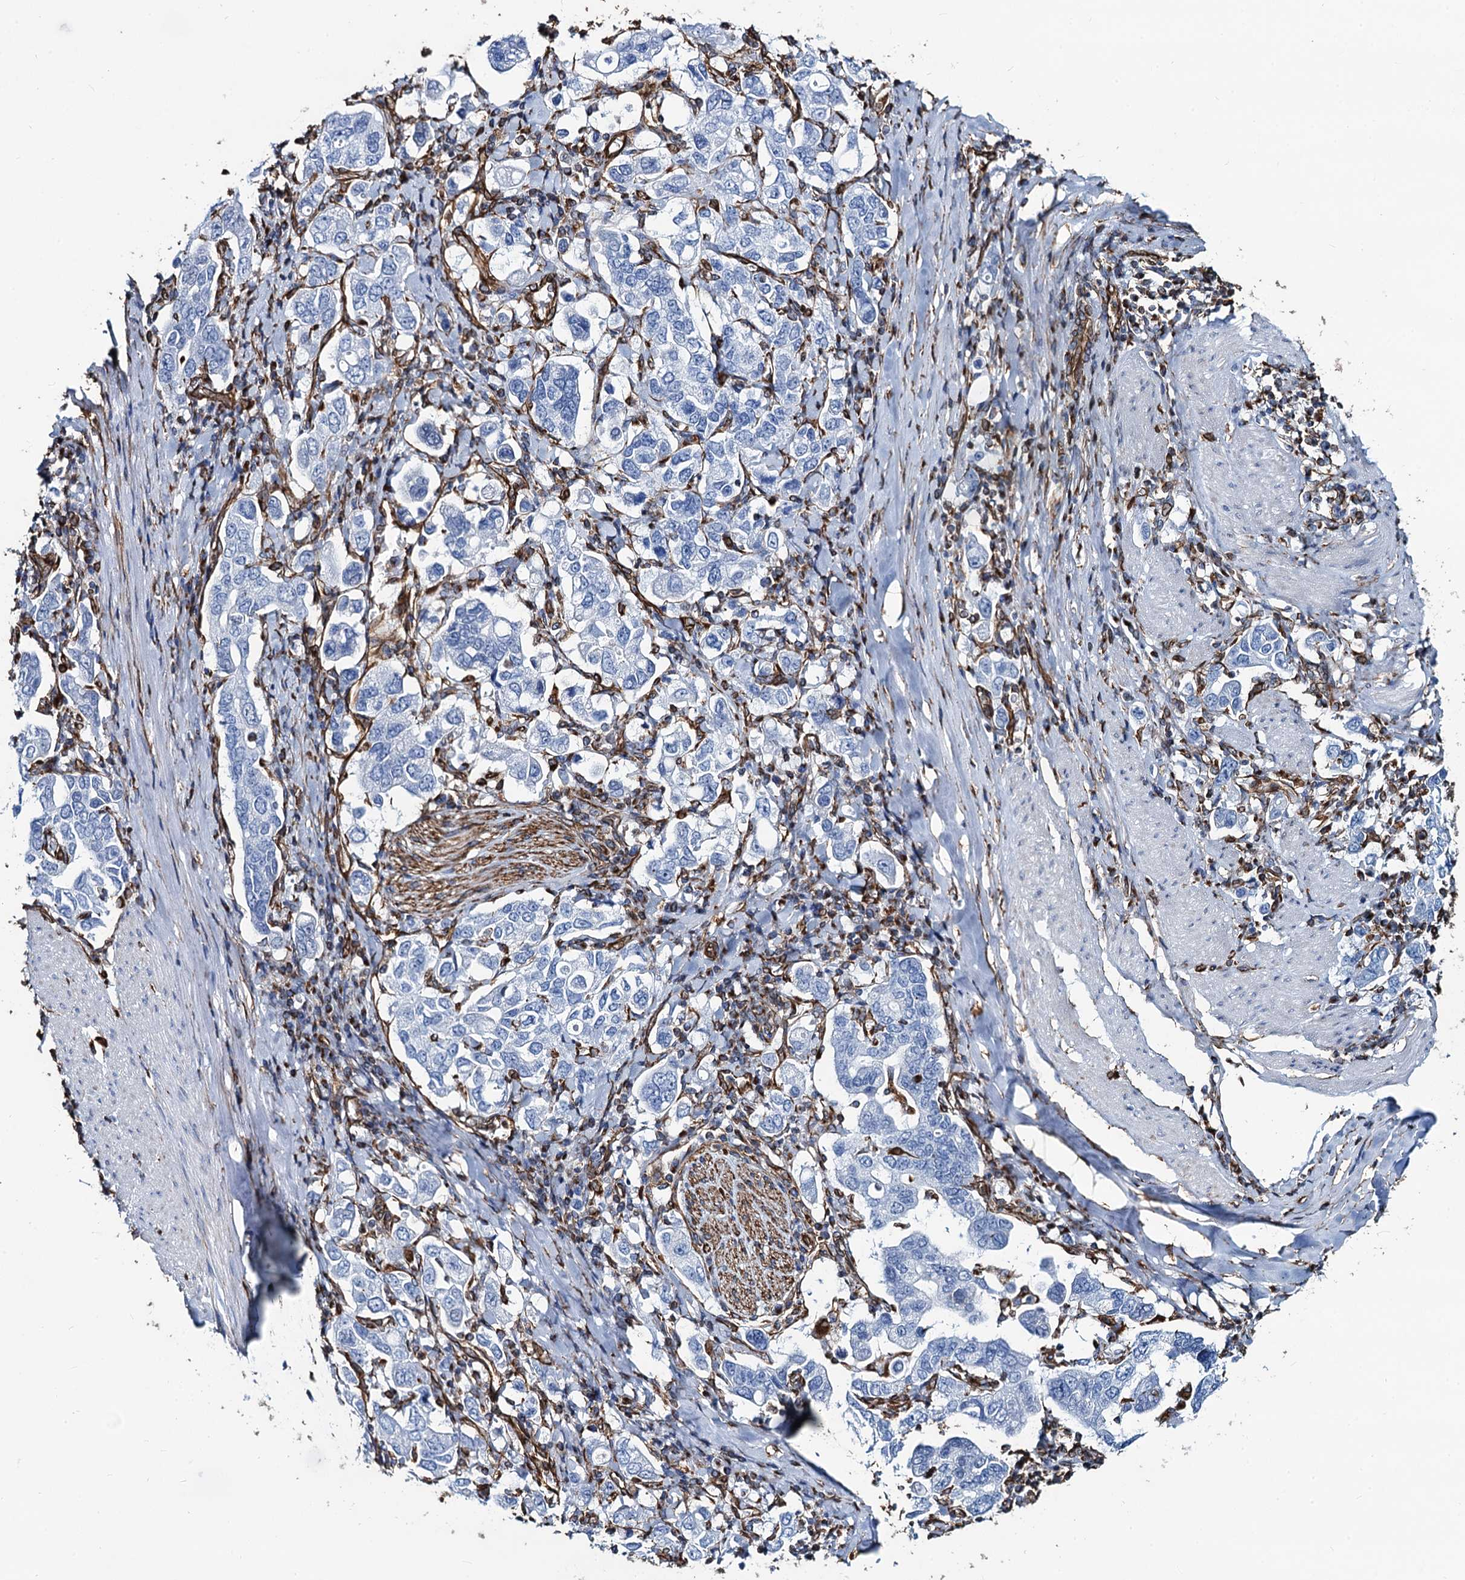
{"staining": {"intensity": "negative", "quantity": "none", "location": "none"}, "tissue": "stomach cancer", "cell_type": "Tumor cells", "image_type": "cancer", "snomed": [{"axis": "morphology", "description": "Adenocarcinoma, NOS"}, {"axis": "topography", "description": "Stomach, upper"}], "caption": "Tumor cells are negative for brown protein staining in stomach adenocarcinoma.", "gene": "PGM2", "patient": {"sex": "male", "age": 62}}